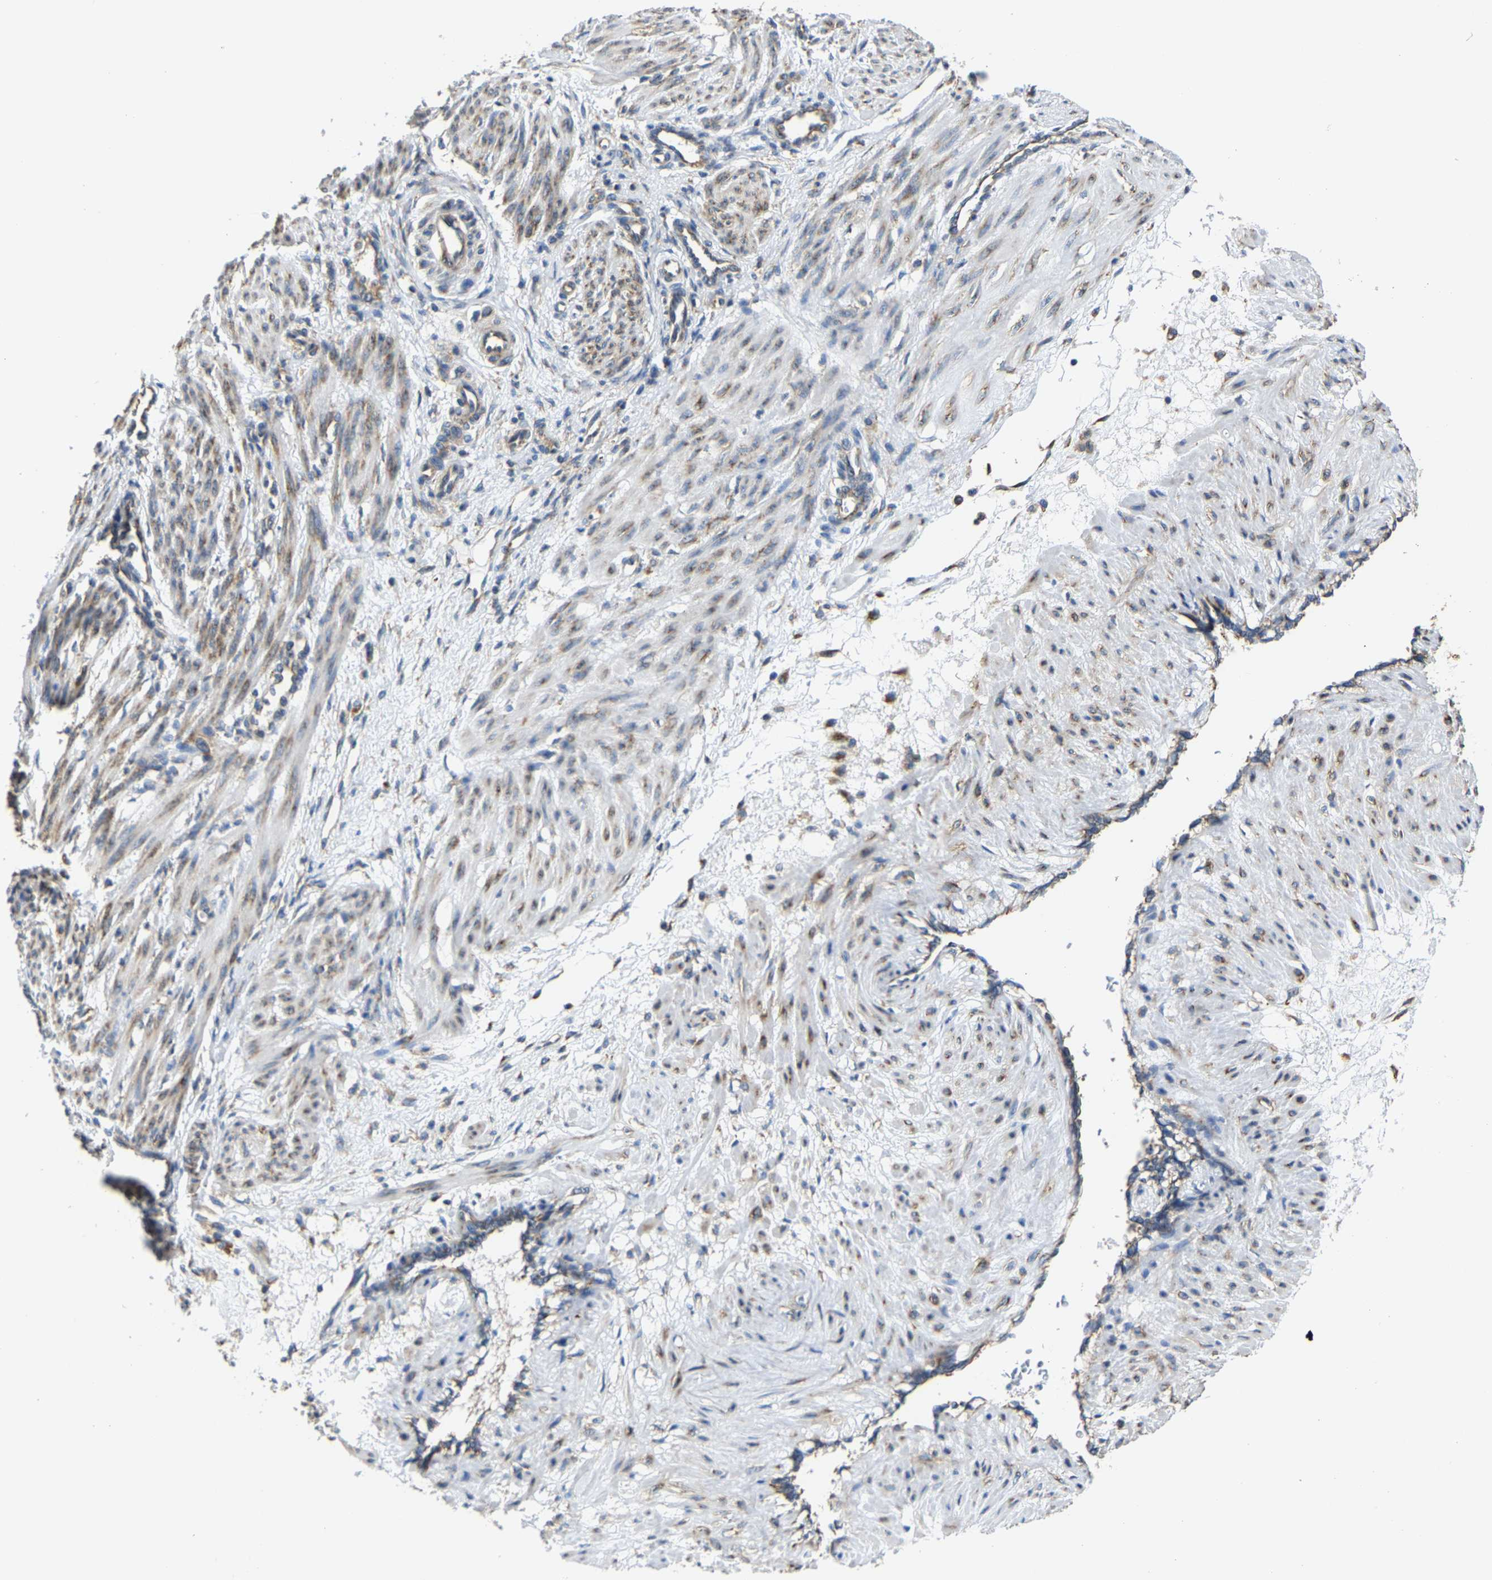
{"staining": {"intensity": "moderate", "quantity": ">75%", "location": "cytoplasmic/membranous"}, "tissue": "smooth muscle", "cell_type": "Smooth muscle cells", "image_type": "normal", "snomed": [{"axis": "morphology", "description": "Normal tissue, NOS"}, {"axis": "topography", "description": "Endometrium"}], "caption": "High-magnification brightfield microscopy of normal smooth muscle stained with DAB (brown) and counterstained with hematoxylin (blue). smooth muscle cells exhibit moderate cytoplasmic/membranous positivity is identified in about>75% of cells.", "gene": "G3BP2", "patient": {"sex": "female", "age": 33}}